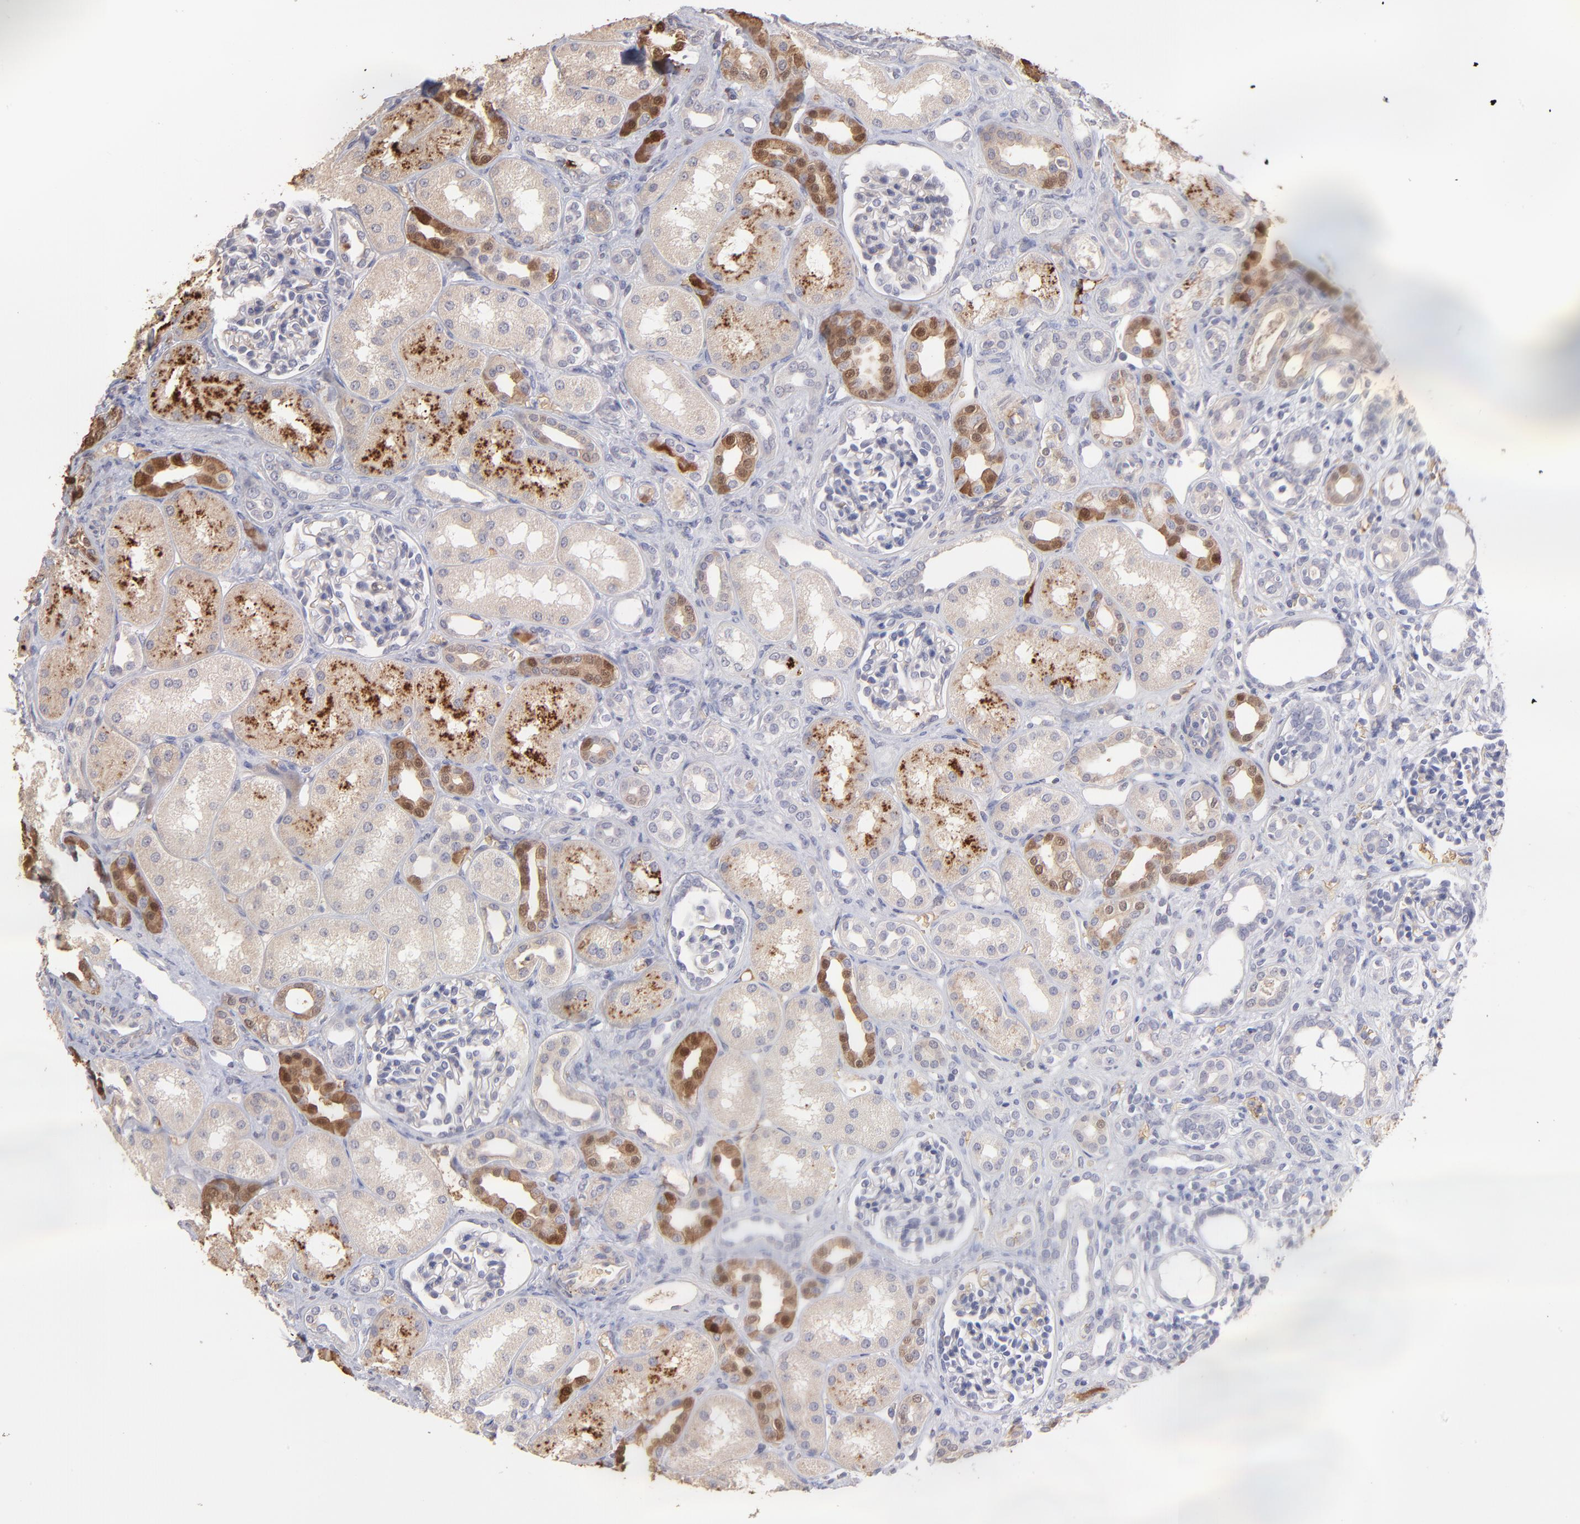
{"staining": {"intensity": "negative", "quantity": "none", "location": "none"}, "tissue": "kidney", "cell_type": "Cells in glomeruli", "image_type": "normal", "snomed": [{"axis": "morphology", "description": "Normal tissue, NOS"}, {"axis": "topography", "description": "Kidney"}], "caption": "This is an IHC image of unremarkable kidney. There is no positivity in cells in glomeruli.", "gene": "F13B", "patient": {"sex": "male", "age": 7}}